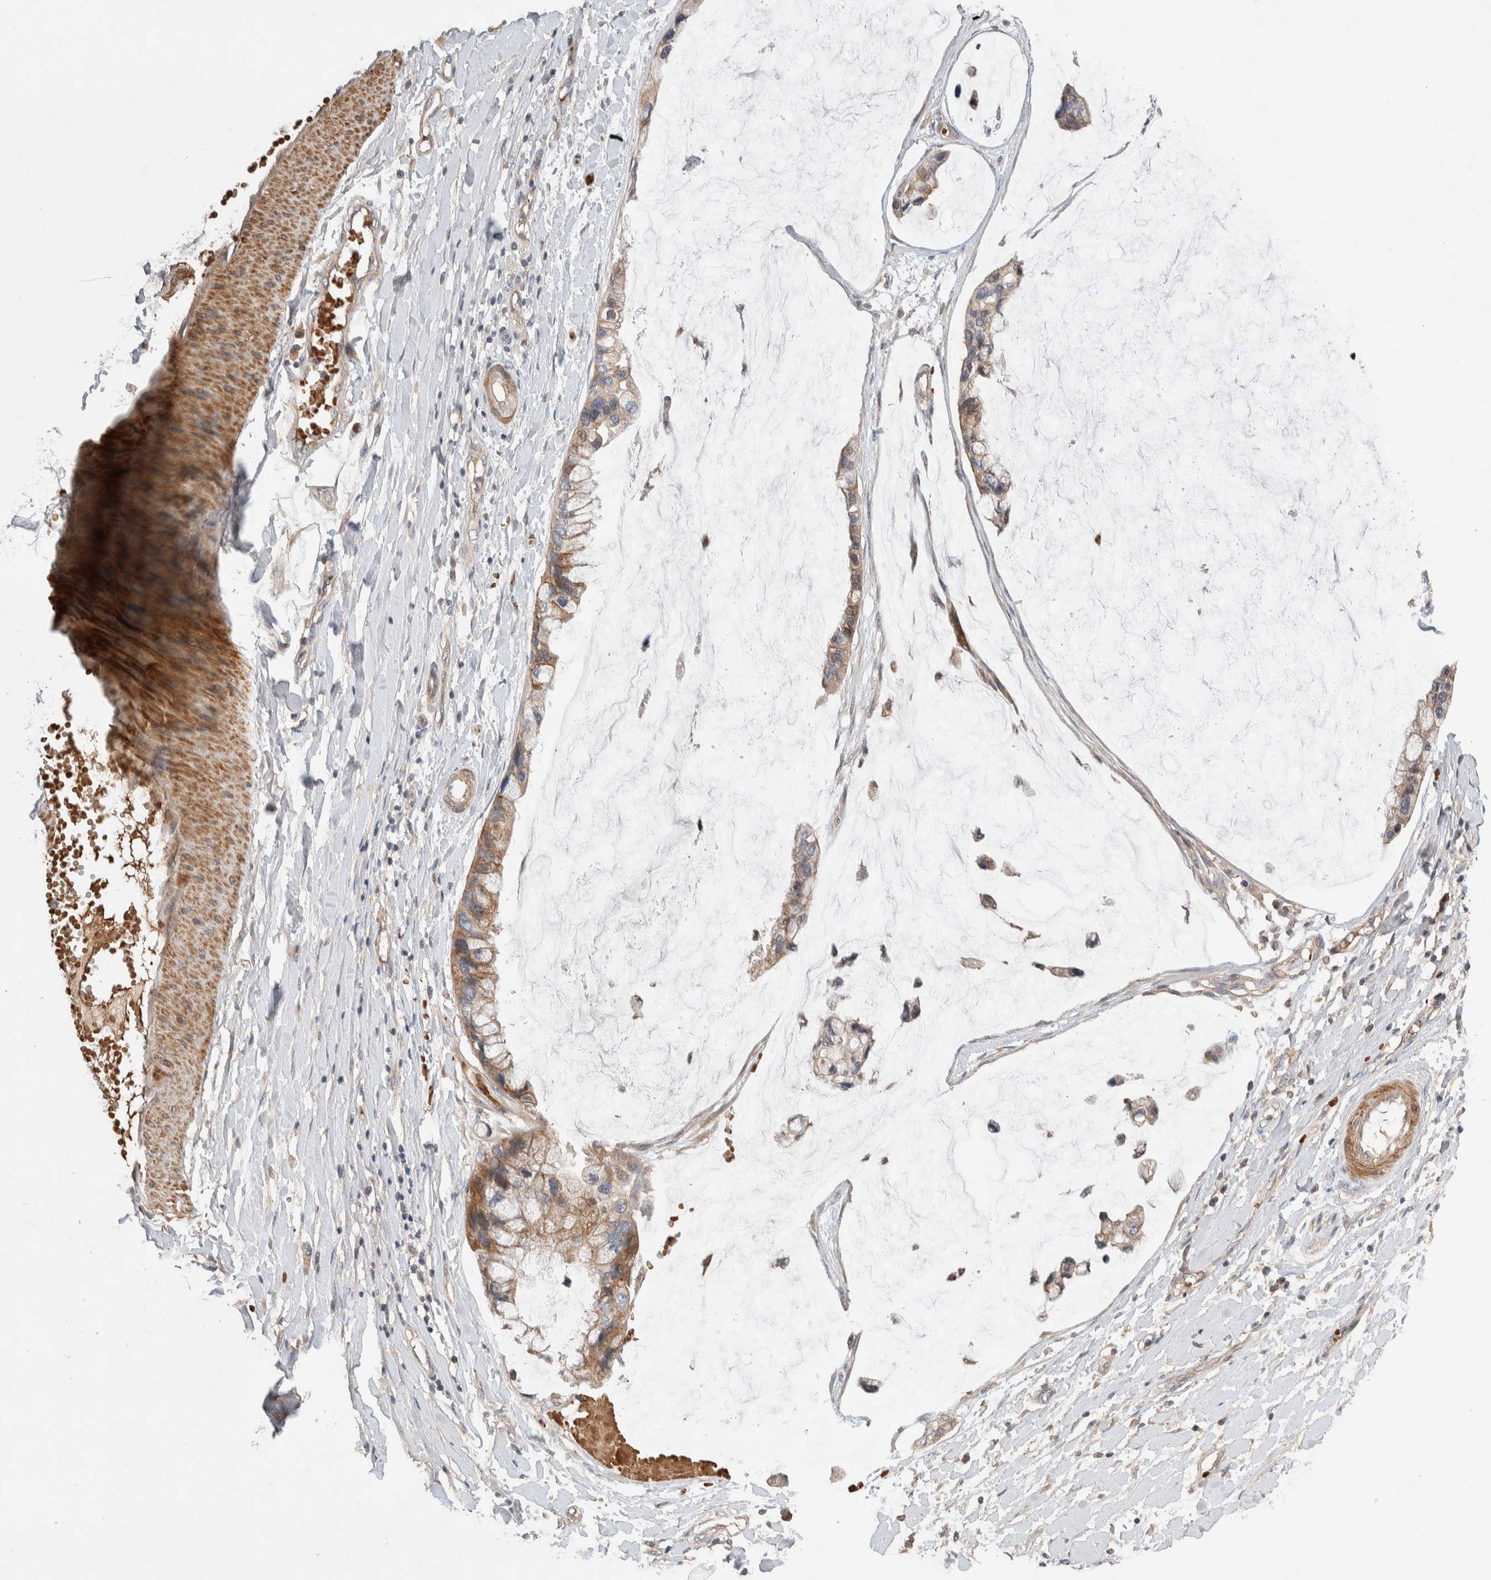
{"staining": {"intensity": "moderate", "quantity": ">75%", "location": "cytoplasmic/membranous"}, "tissue": "ovarian cancer", "cell_type": "Tumor cells", "image_type": "cancer", "snomed": [{"axis": "morphology", "description": "Cystadenocarcinoma, mucinous, NOS"}, {"axis": "topography", "description": "Ovary"}], "caption": "A high-resolution image shows IHC staining of ovarian cancer (mucinous cystadenocarcinoma), which displays moderate cytoplasmic/membranous positivity in approximately >75% of tumor cells.", "gene": "WDR91", "patient": {"sex": "female", "age": 39}}